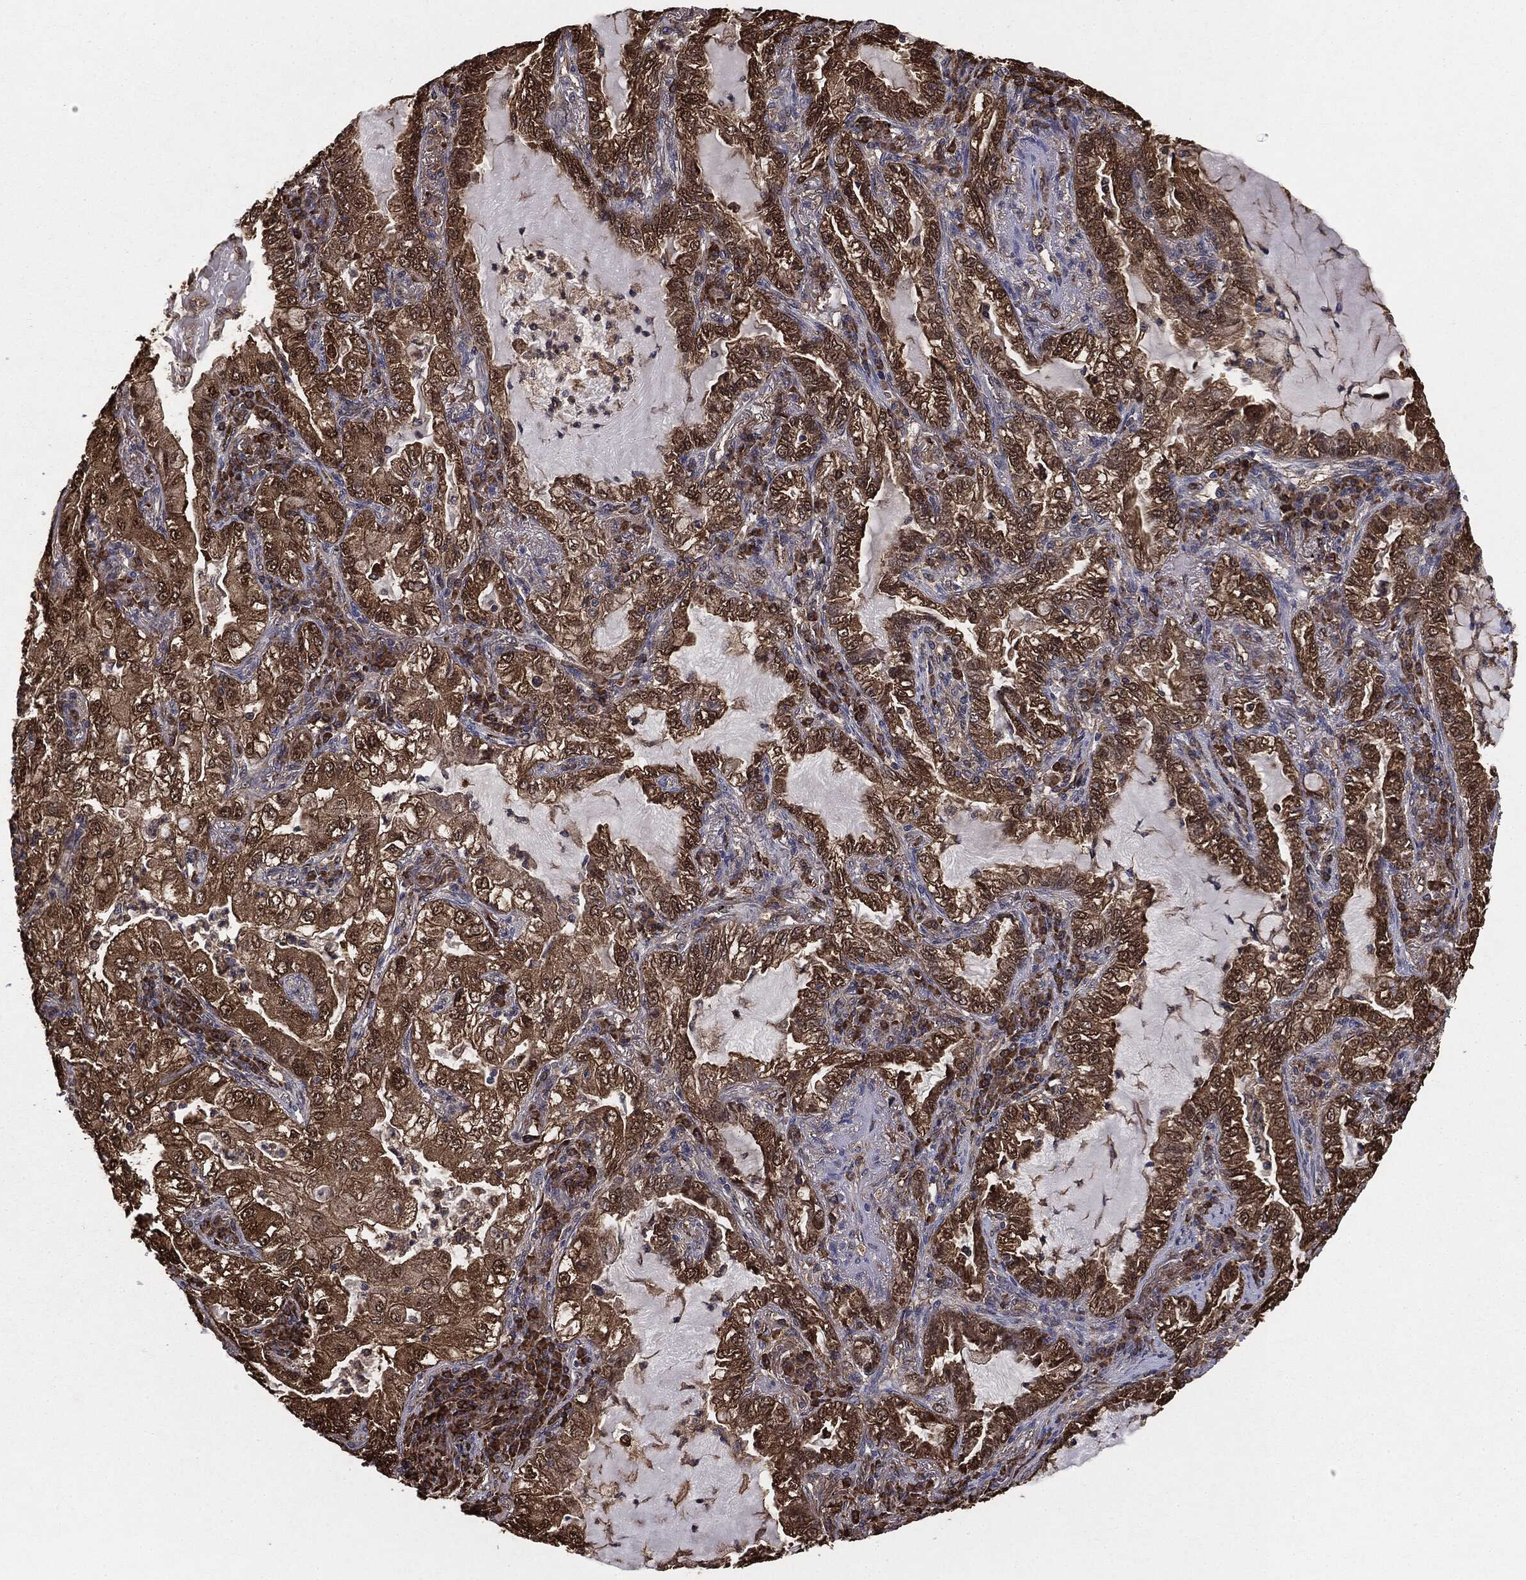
{"staining": {"intensity": "moderate", "quantity": ">75%", "location": "cytoplasmic/membranous"}, "tissue": "lung cancer", "cell_type": "Tumor cells", "image_type": "cancer", "snomed": [{"axis": "morphology", "description": "Adenocarcinoma, NOS"}, {"axis": "topography", "description": "Lung"}], "caption": "IHC histopathology image of neoplastic tissue: human lung adenocarcinoma stained using IHC shows medium levels of moderate protein expression localized specifically in the cytoplasmic/membranous of tumor cells, appearing as a cytoplasmic/membranous brown color.", "gene": "NME1", "patient": {"sex": "female", "age": 73}}